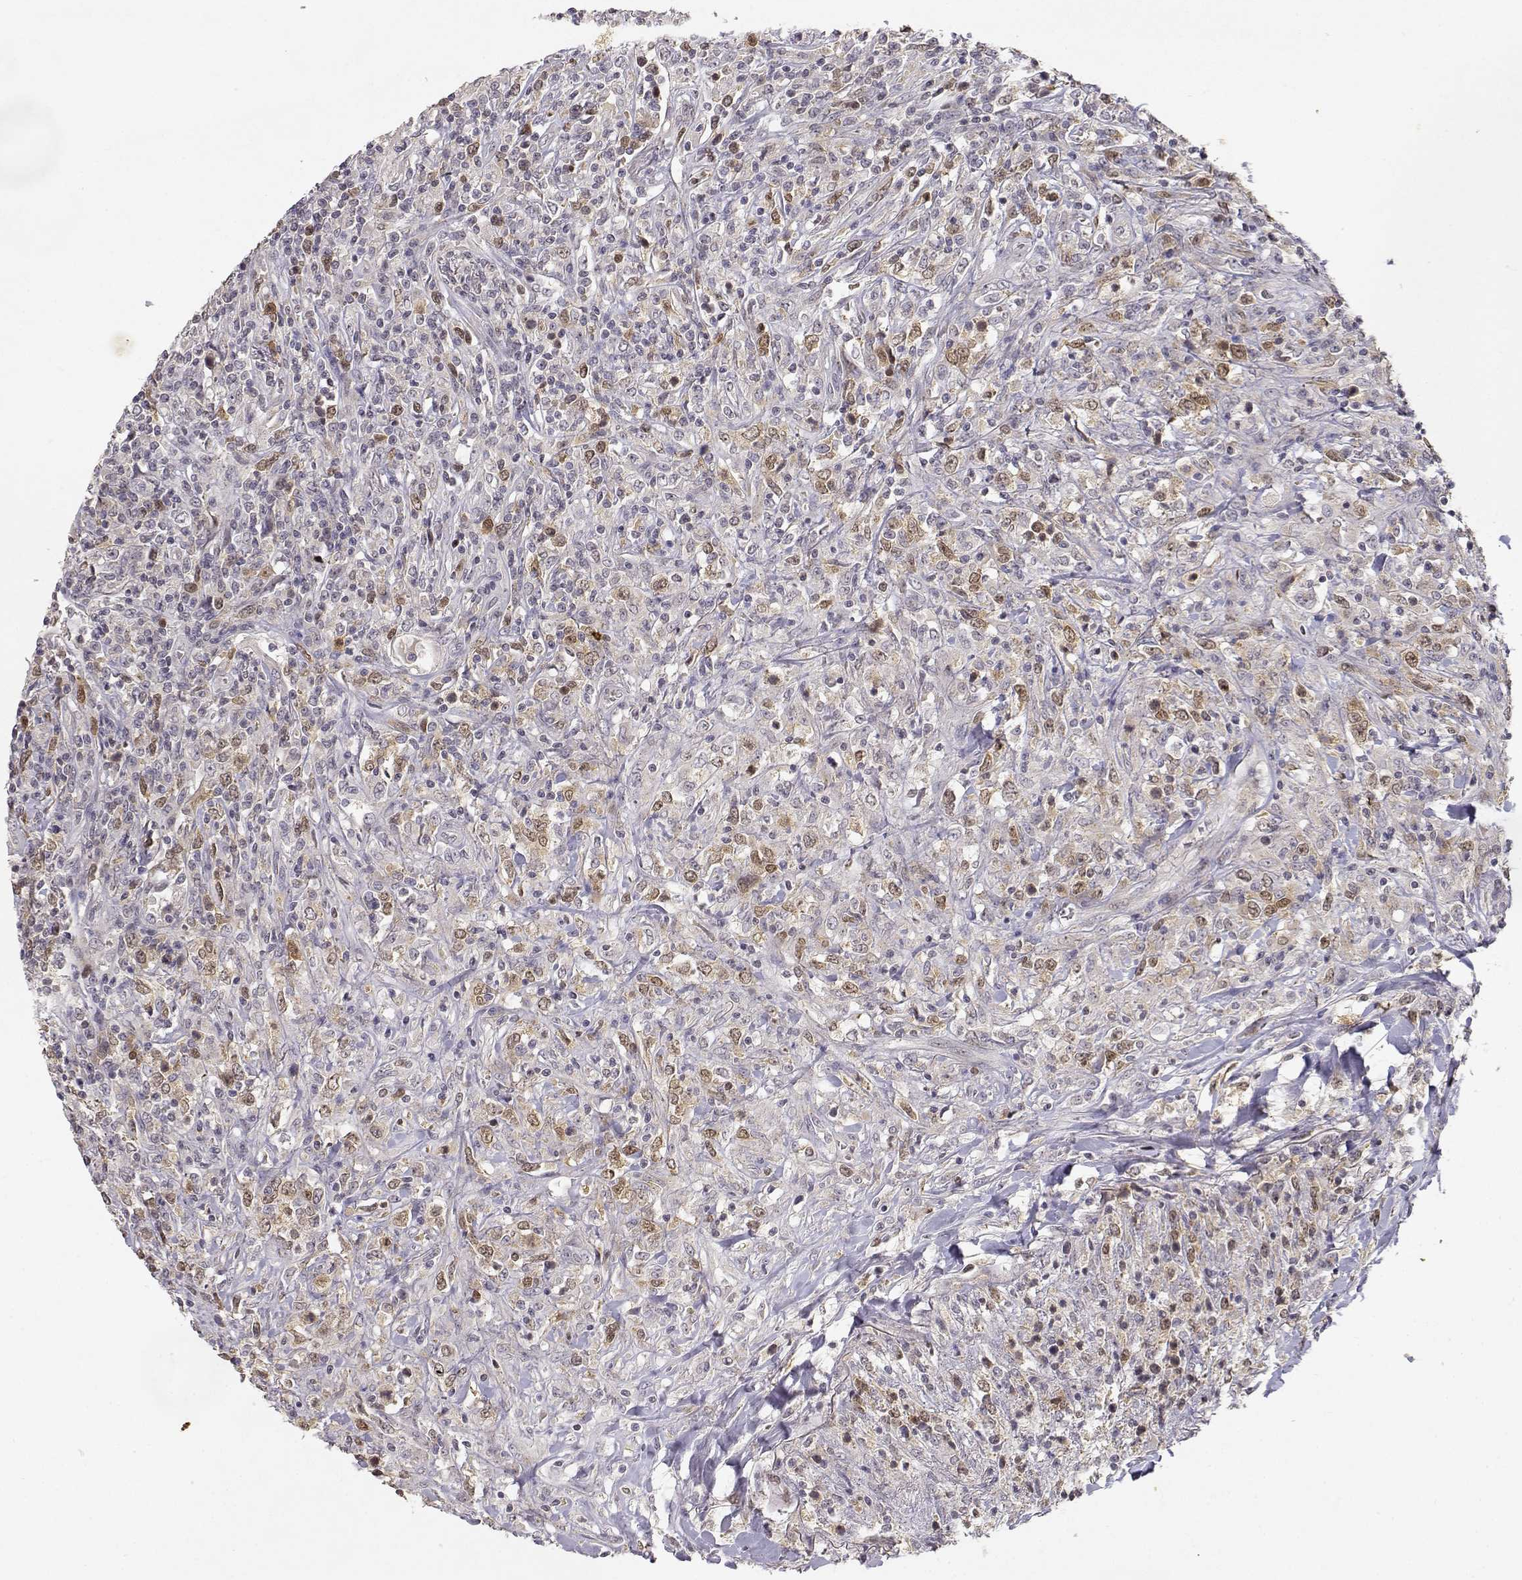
{"staining": {"intensity": "negative", "quantity": "none", "location": "none"}, "tissue": "lymphoma", "cell_type": "Tumor cells", "image_type": "cancer", "snomed": [{"axis": "morphology", "description": "Malignant lymphoma, non-Hodgkin's type, High grade"}, {"axis": "topography", "description": "Lung"}], "caption": "The immunohistochemistry photomicrograph has no significant staining in tumor cells of malignant lymphoma, non-Hodgkin's type (high-grade) tissue. (Brightfield microscopy of DAB (3,3'-diaminobenzidine) immunohistochemistry (IHC) at high magnification).", "gene": "RAD51", "patient": {"sex": "male", "age": 79}}